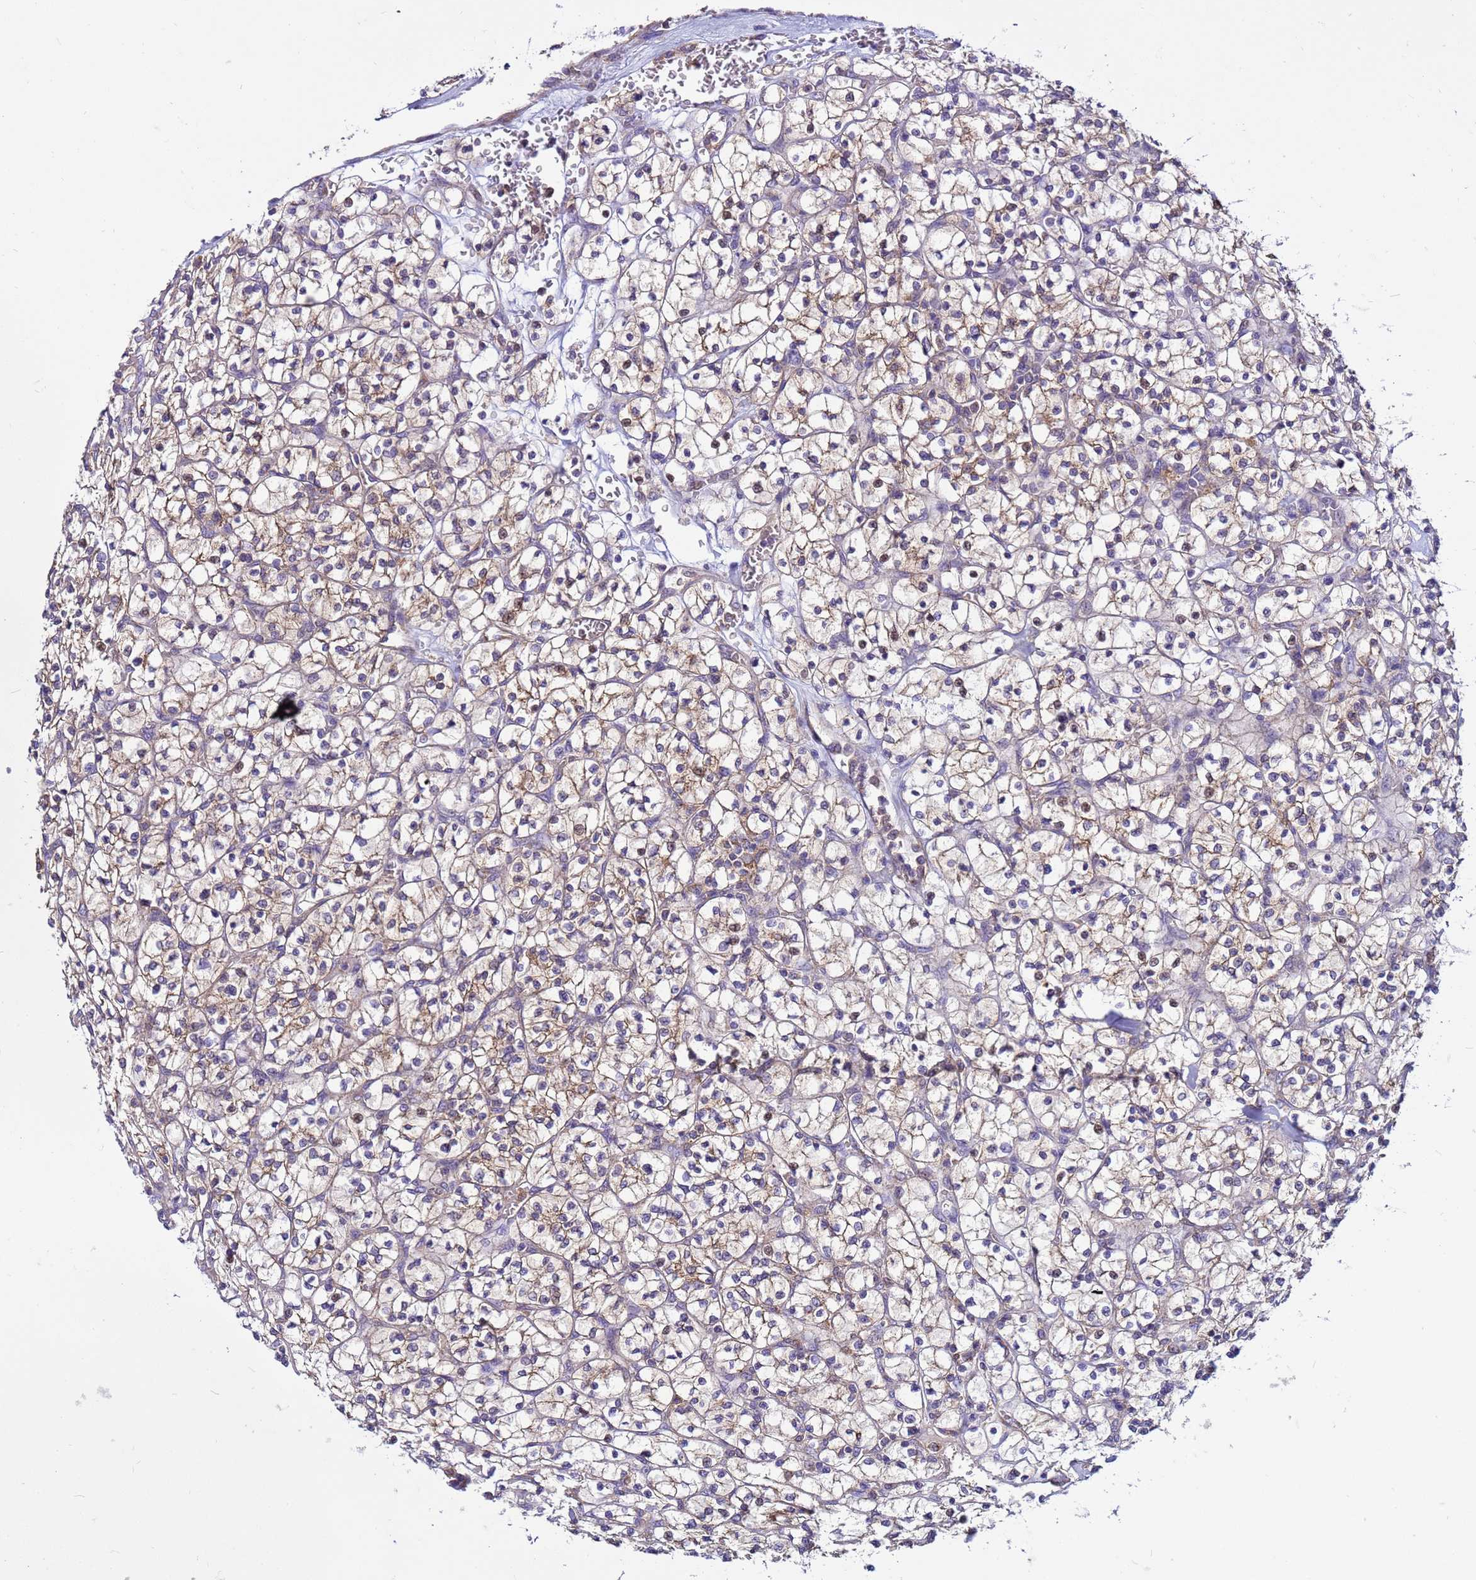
{"staining": {"intensity": "weak", "quantity": "25%-75%", "location": "cytoplasmic/membranous"}, "tissue": "renal cancer", "cell_type": "Tumor cells", "image_type": "cancer", "snomed": [{"axis": "morphology", "description": "Adenocarcinoma, NOS"}, {"axis": "topography", "description": "Kidney"}], "caption": "The micrograph demonstrates staining of adenocarcinoma (renal), revealing weak cytoplasmic/membranous protein positivity (brown color) within tumor cells.", "gene": "PKD1", "patient": {"sex": "female", "age": 64}}